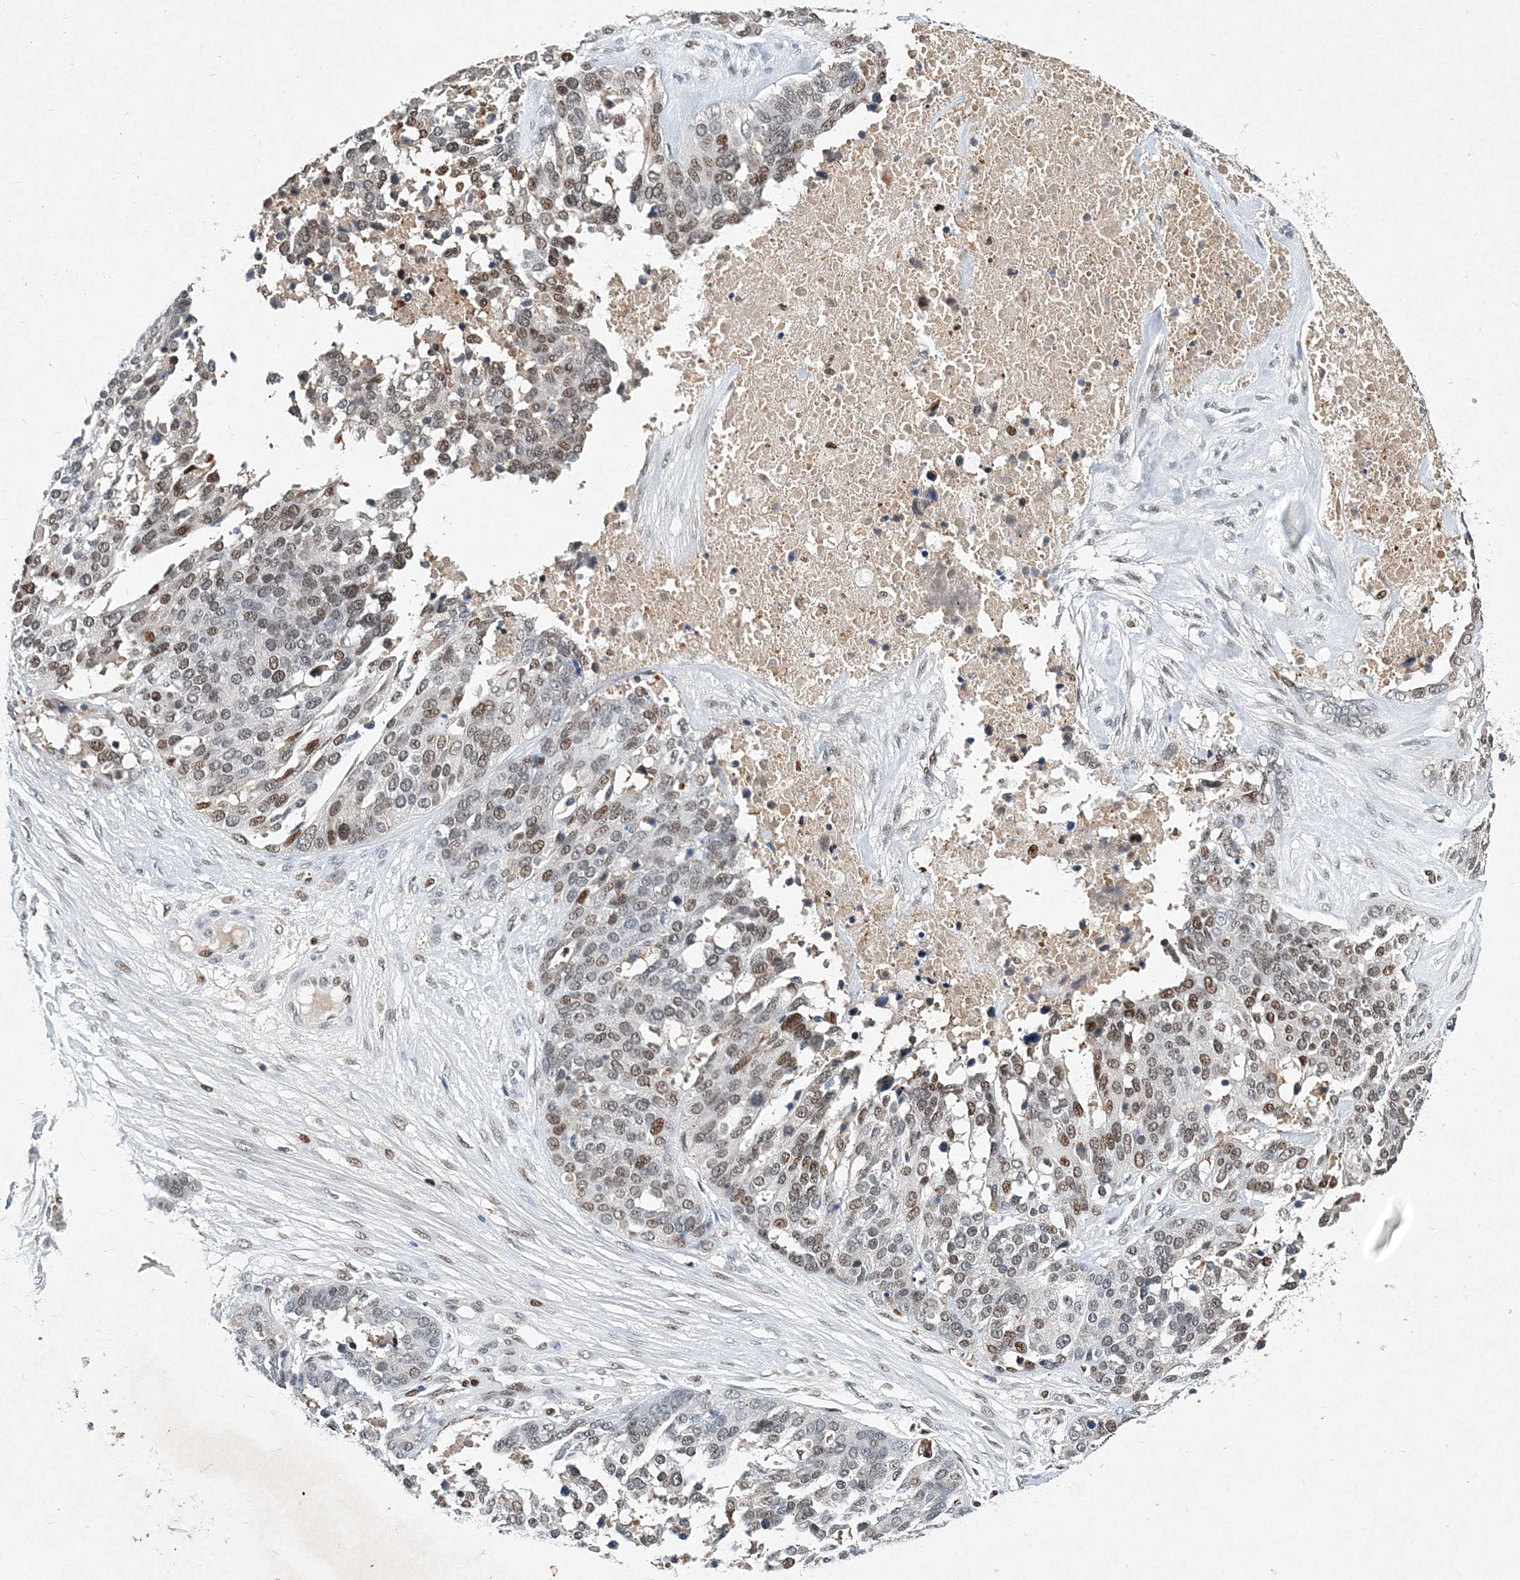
{"staining": {"intensity": "moderate", "quantity": "25%-75%", "location": "nuclear"}, "tissue": "ovarian cancer", "cell_type": "Tumor cells", "image_type": "cancer", "snomed": [{"axis": "morphology", "description": "Cystadenocarcinoma, serous, NOS"}, {"axis": "topography", "description": "Ovary"}], "caption": "This histopathology image displays ovarian serous cystadenocarcinoma stained with IHC to label a protein in brown. The nuclear of tumor cells show moderate positivity for the protein. Nuclei are counter-stained blue.", "gene": "KPNA4", "patient": {"sex": "female", "age": 44}}